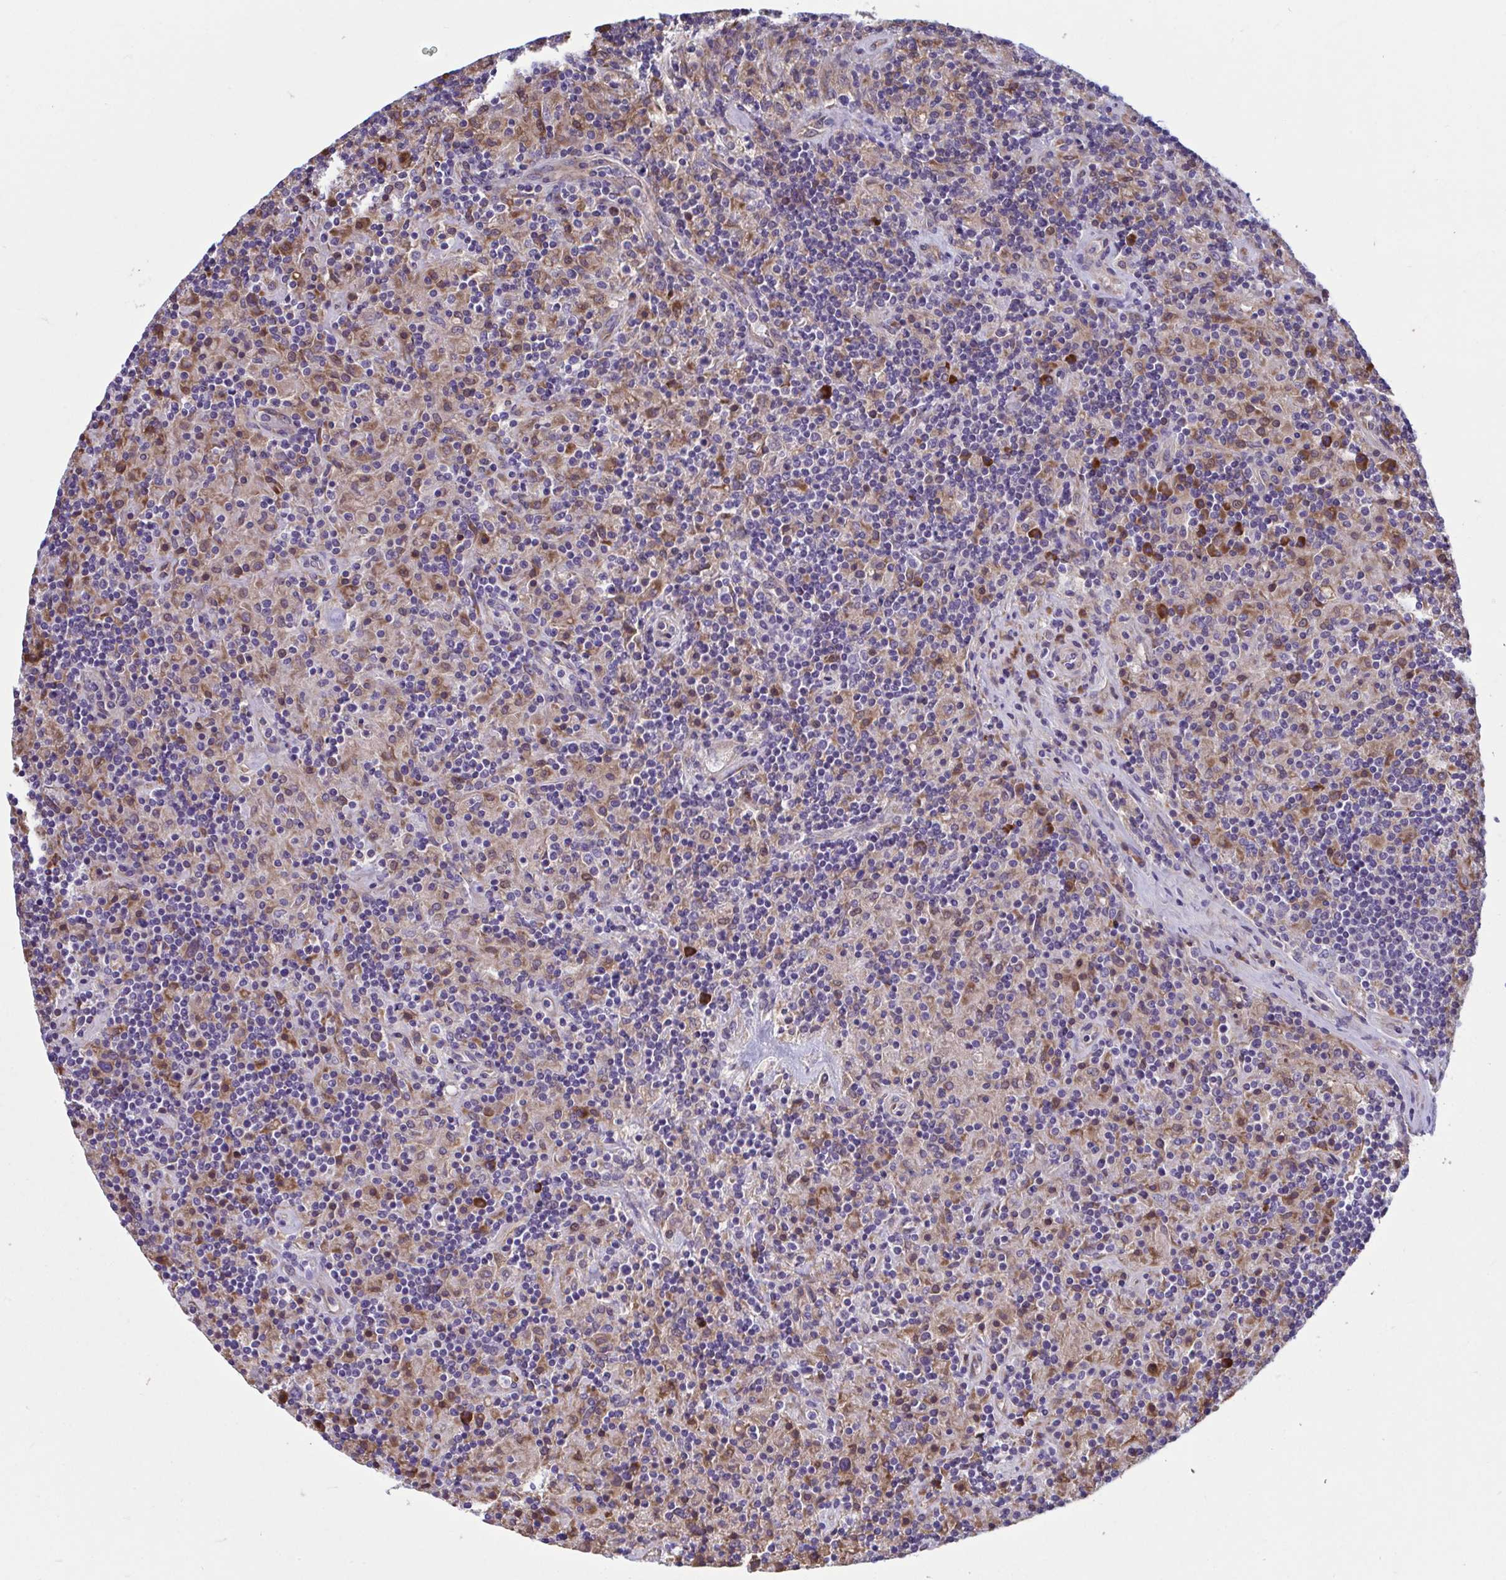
{"staining": {"intensity": "negative", "quantity": "none", "location": "none"}, "tissue": "lymphoma", "cell_type": "Tumor cells", "image_type": "cancer", "snomed": [{"axis": "morphology", "description": "Hodgkin's disease, NOS"}, {"axis": "topography", "description": "Lymph node"}], "caption": "Protein analysis of Hodgkin's disease reveals no significant expression in tumor cells. The staining is performed using DAB (3,3'-diaminobenzidine) brown chromogen with nuclei counter-stained in using hematoxylin.", "gene": "WBP1", "patient": {"sex": "male", "age": 70}}